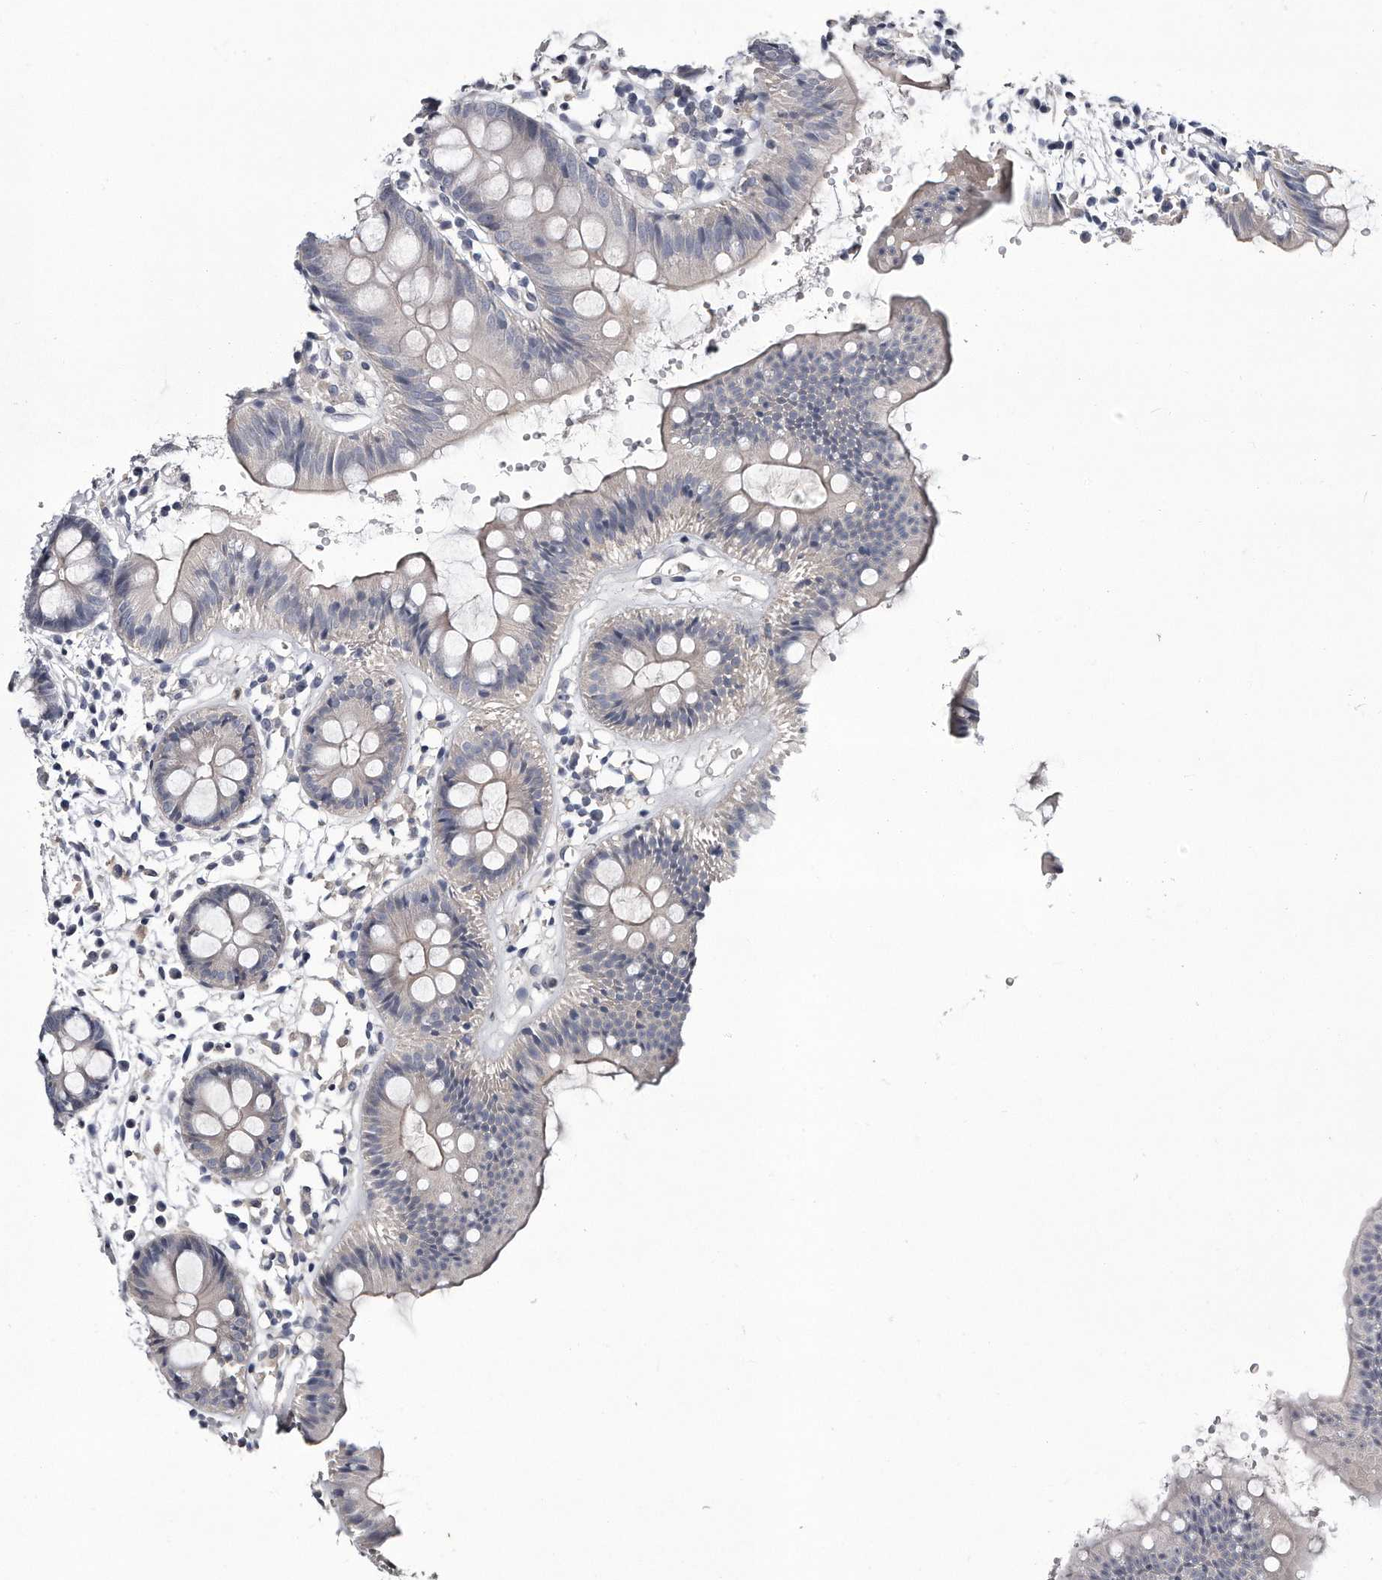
{"staining": {"intensity": "negative", "quantity": "none", "location": "none"}, "tissue": "colon", "cell_type": "Endothelial cells", "image_type": "normal", "snomed": [{"axis": "morphology", "description": "Normal tissue, NOS"}, {"axis": "topography", "description": "Colon"}], "caption": "A high-resolution histopathology image shows immunohistochemistry staining of benign colon, which exhibits no significant expression in endothelial cells. (DAB (3,3'-diaminobenzidine) IHC with hematoxylin counter stain).", "gene": "GAPVD1", "patient": {"sex": "male", "age": 56}}